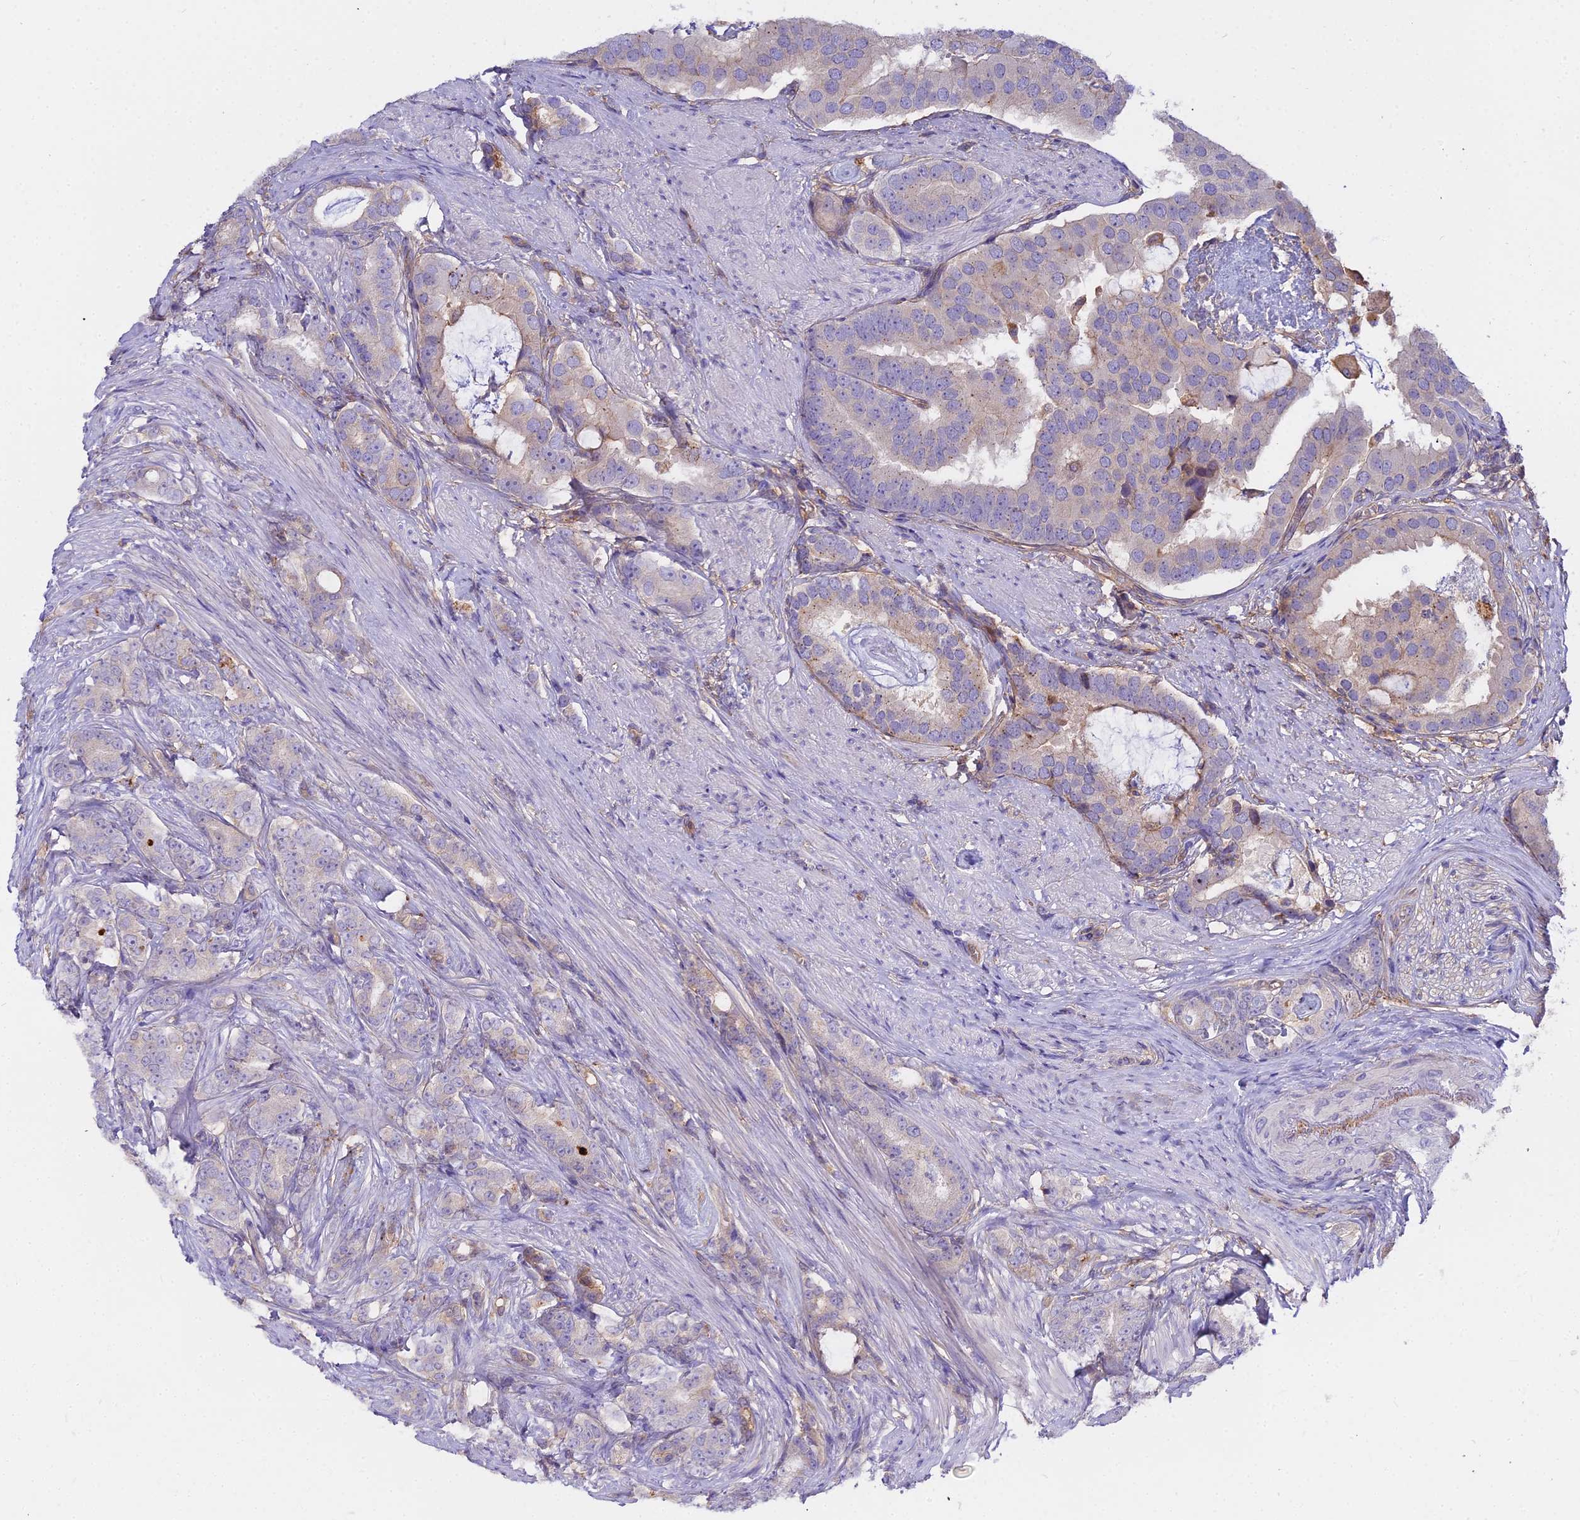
{"staining": {"intensity": "negative", "quantity": "none", "location": "none"}, "tissue": "prostate cancer", "cell_type": "Tumor cells", "image_type": "cancer", "snomed": [{"axis": "morphology", "description": "Adenocarcinoma, Low grade"}, {"axis": "topography", "description": "Prostate"}], "caption": "IHC photomicrograph of prostate adenocarcinoma (low-grade) stained for a protein (brown), which exhibits no positivity in tumor cells.", "gene": "GLYAT", "patient": {"sex": "male", "age": 71}}